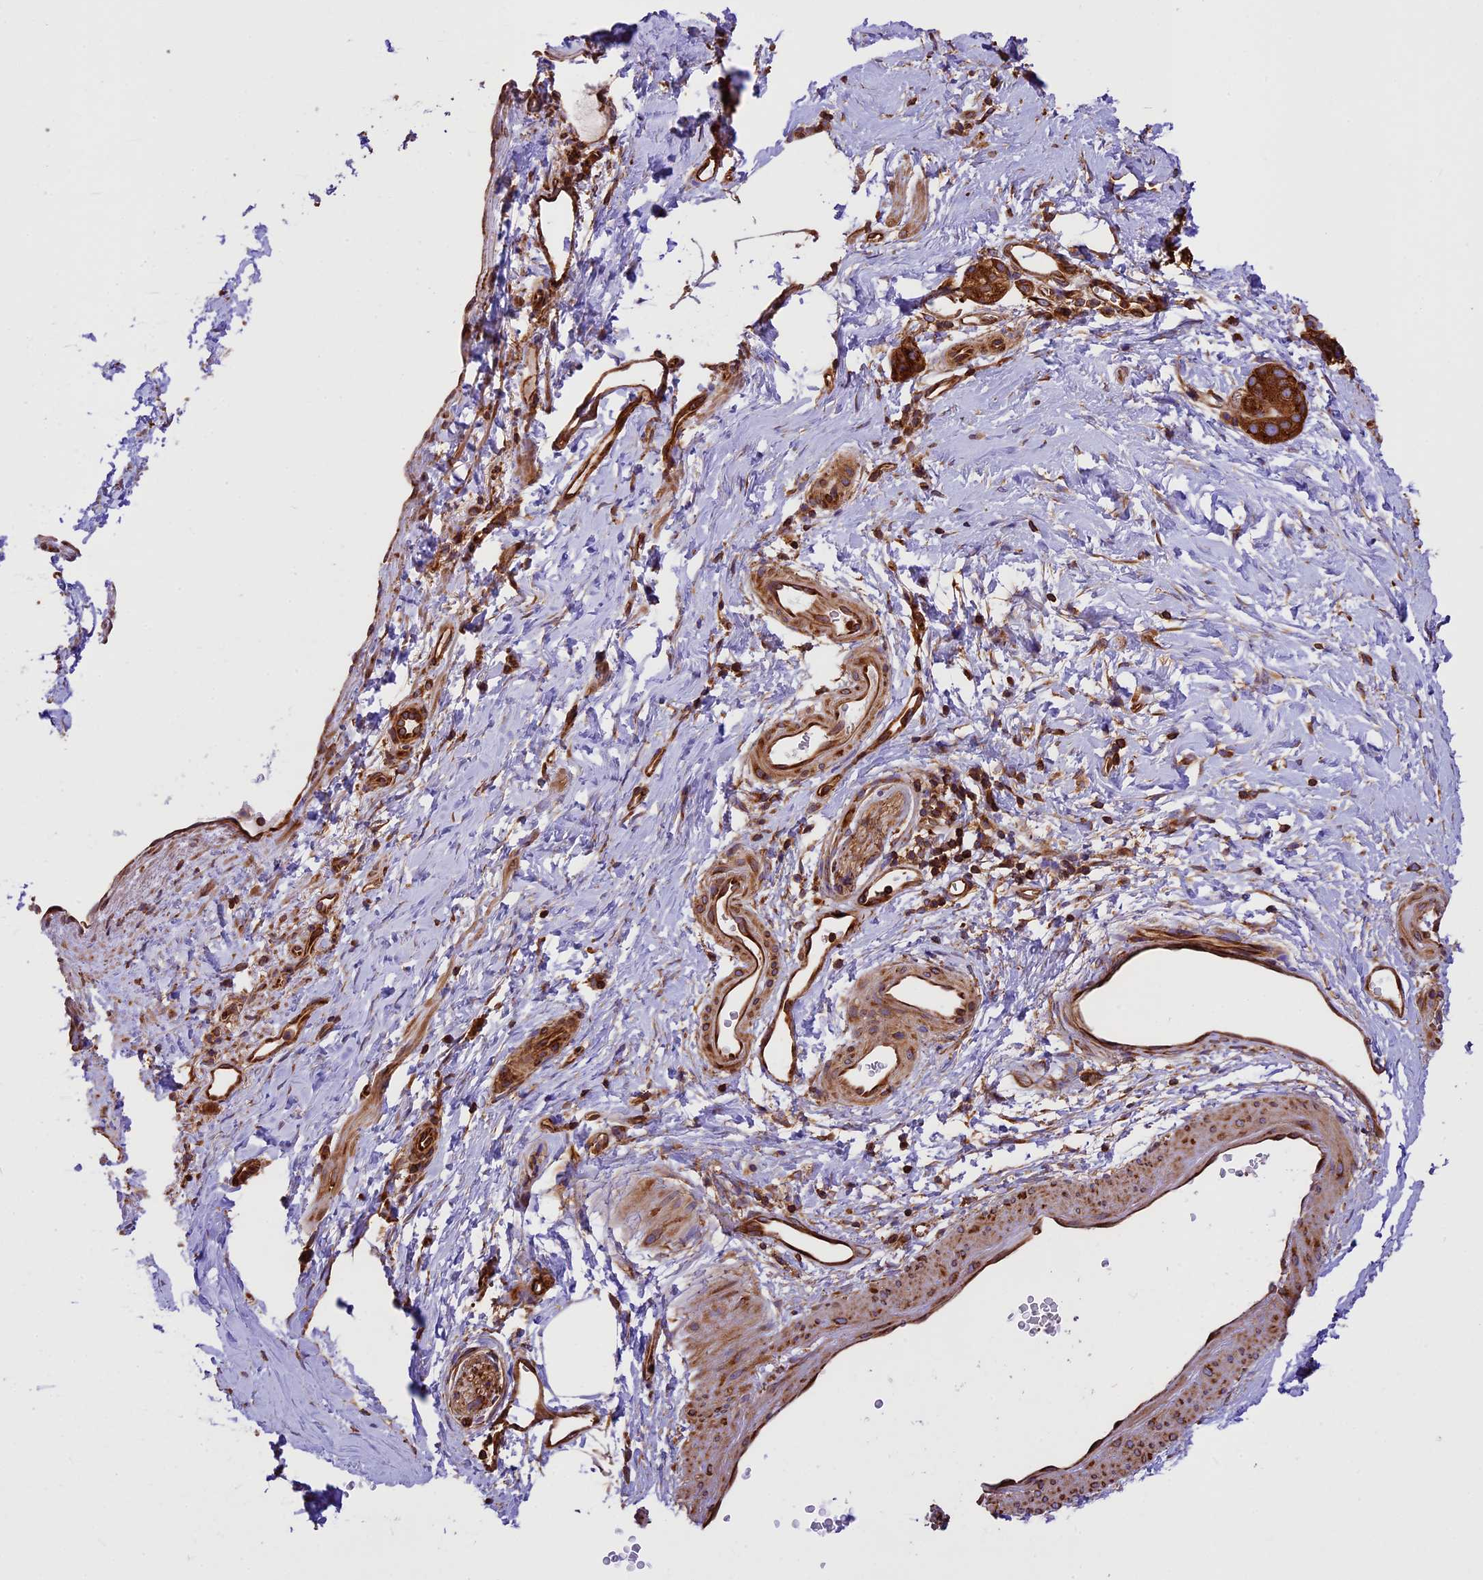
{"staining": {"intensity": "strong", "quantity": ">75%", "location": "cytoplasmic/membranous"}, "tissue": "pancreatic cancer", "cell_type": "Tumor cells", "image_type": "cancer", "snomed": [{"axis": "morphology", "description": "Adenocarcinoma, NOS"}, {"axis": "topography", "description": "Pancreas"}], "caption": "Pancreatic cancer stained with a protein marker reveals strong staining in tumor cells.", "gene": "KARS1", "patient": {"sex": "male", "age": 50}}